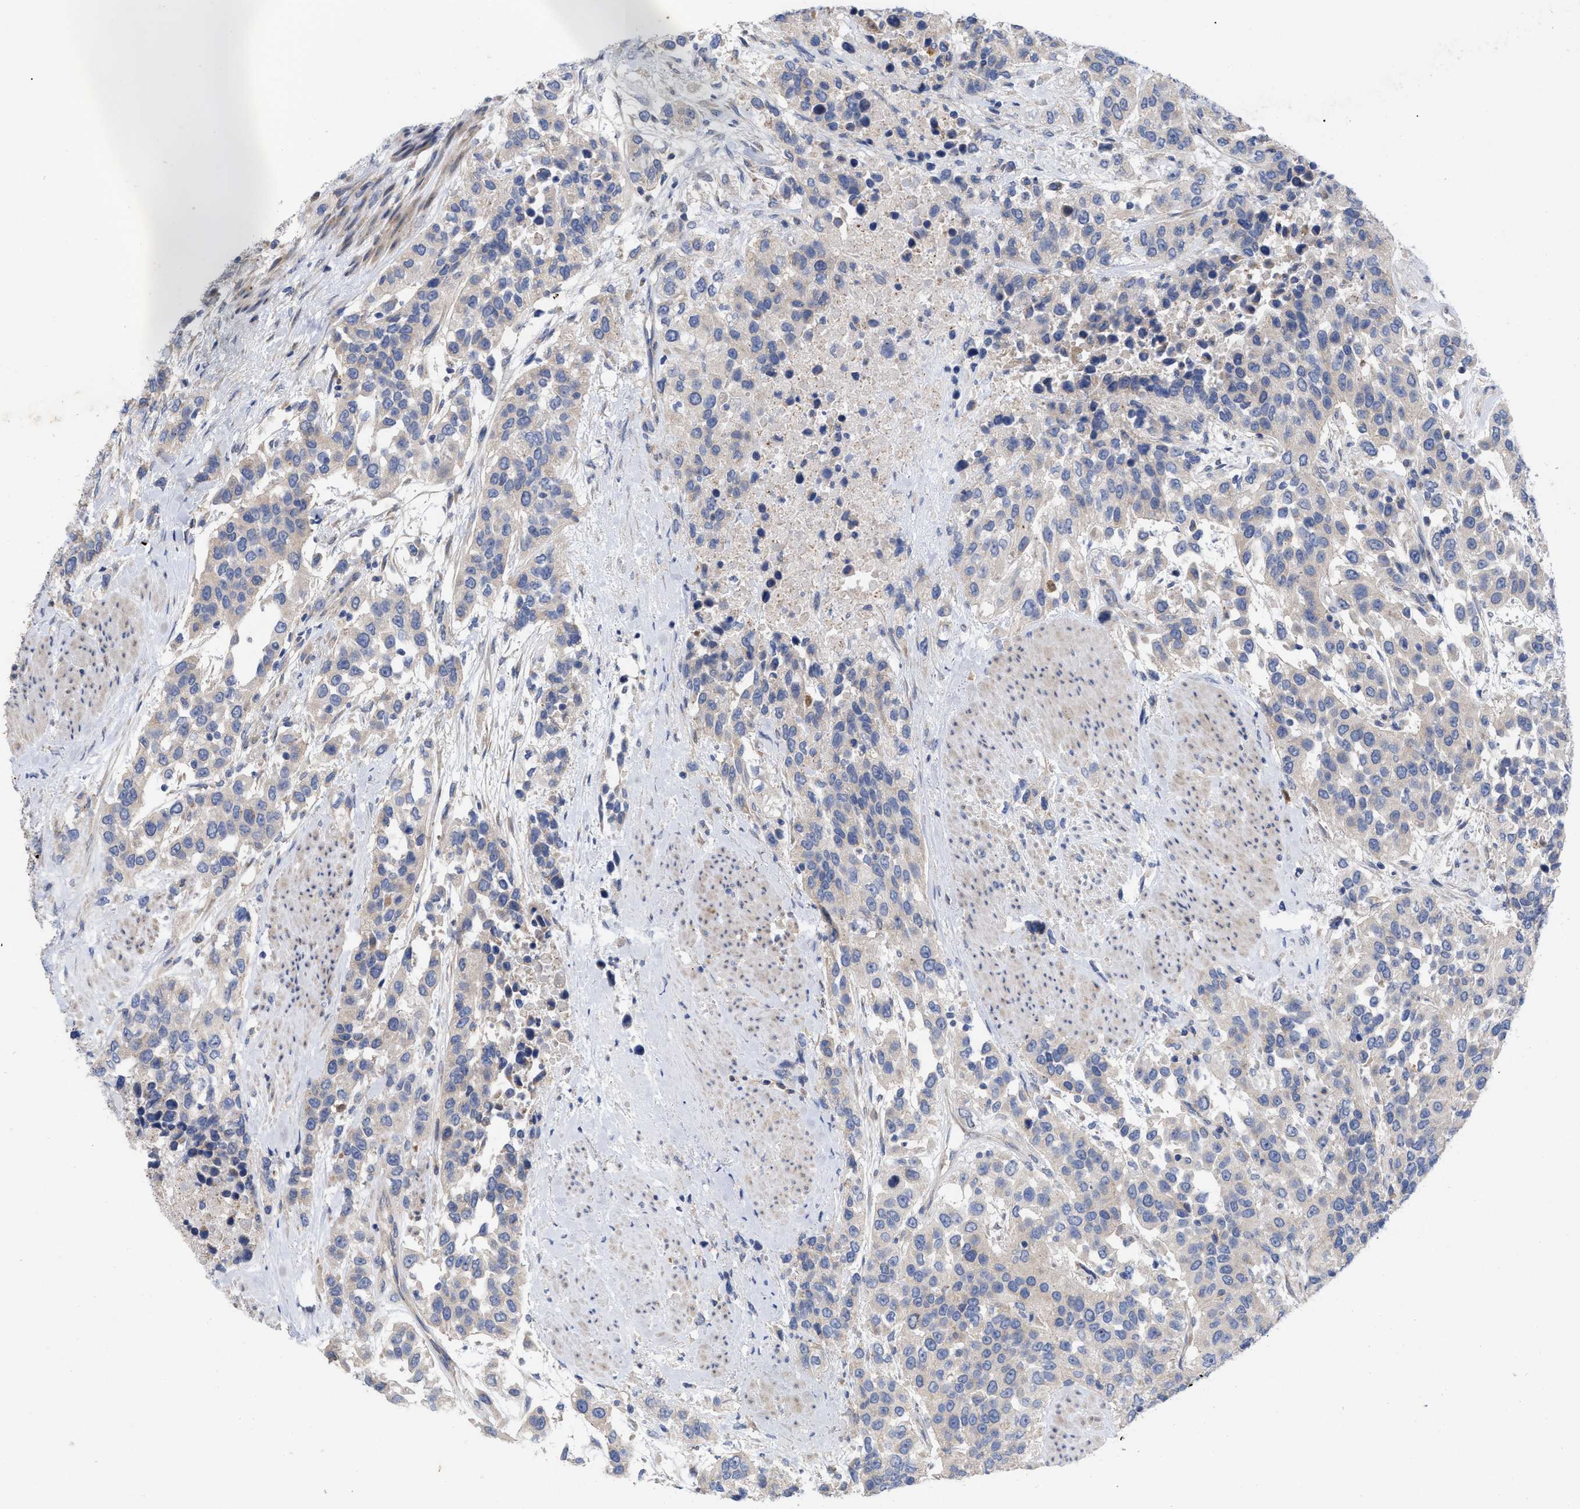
{"staining": {"intensity": "negative", "quantity": "none", "location": "none"}, "tissue": "urothelial cancer", "cell_type": "Tumor cells", "image_type": "cancer", "snomed": [{"axis": "morphology", "description": "Urothelial carcinoma, High grade"}, {"axis": "topography", "description": "Urinary bladder"}], "caption": "IHC image of human urothelial carcinoma (high-grade) stained for a protein (brown), which demonstrates no expression in tumor cells.", "gene": "VIP", "patient": {"sex": "female", "age": 80}}